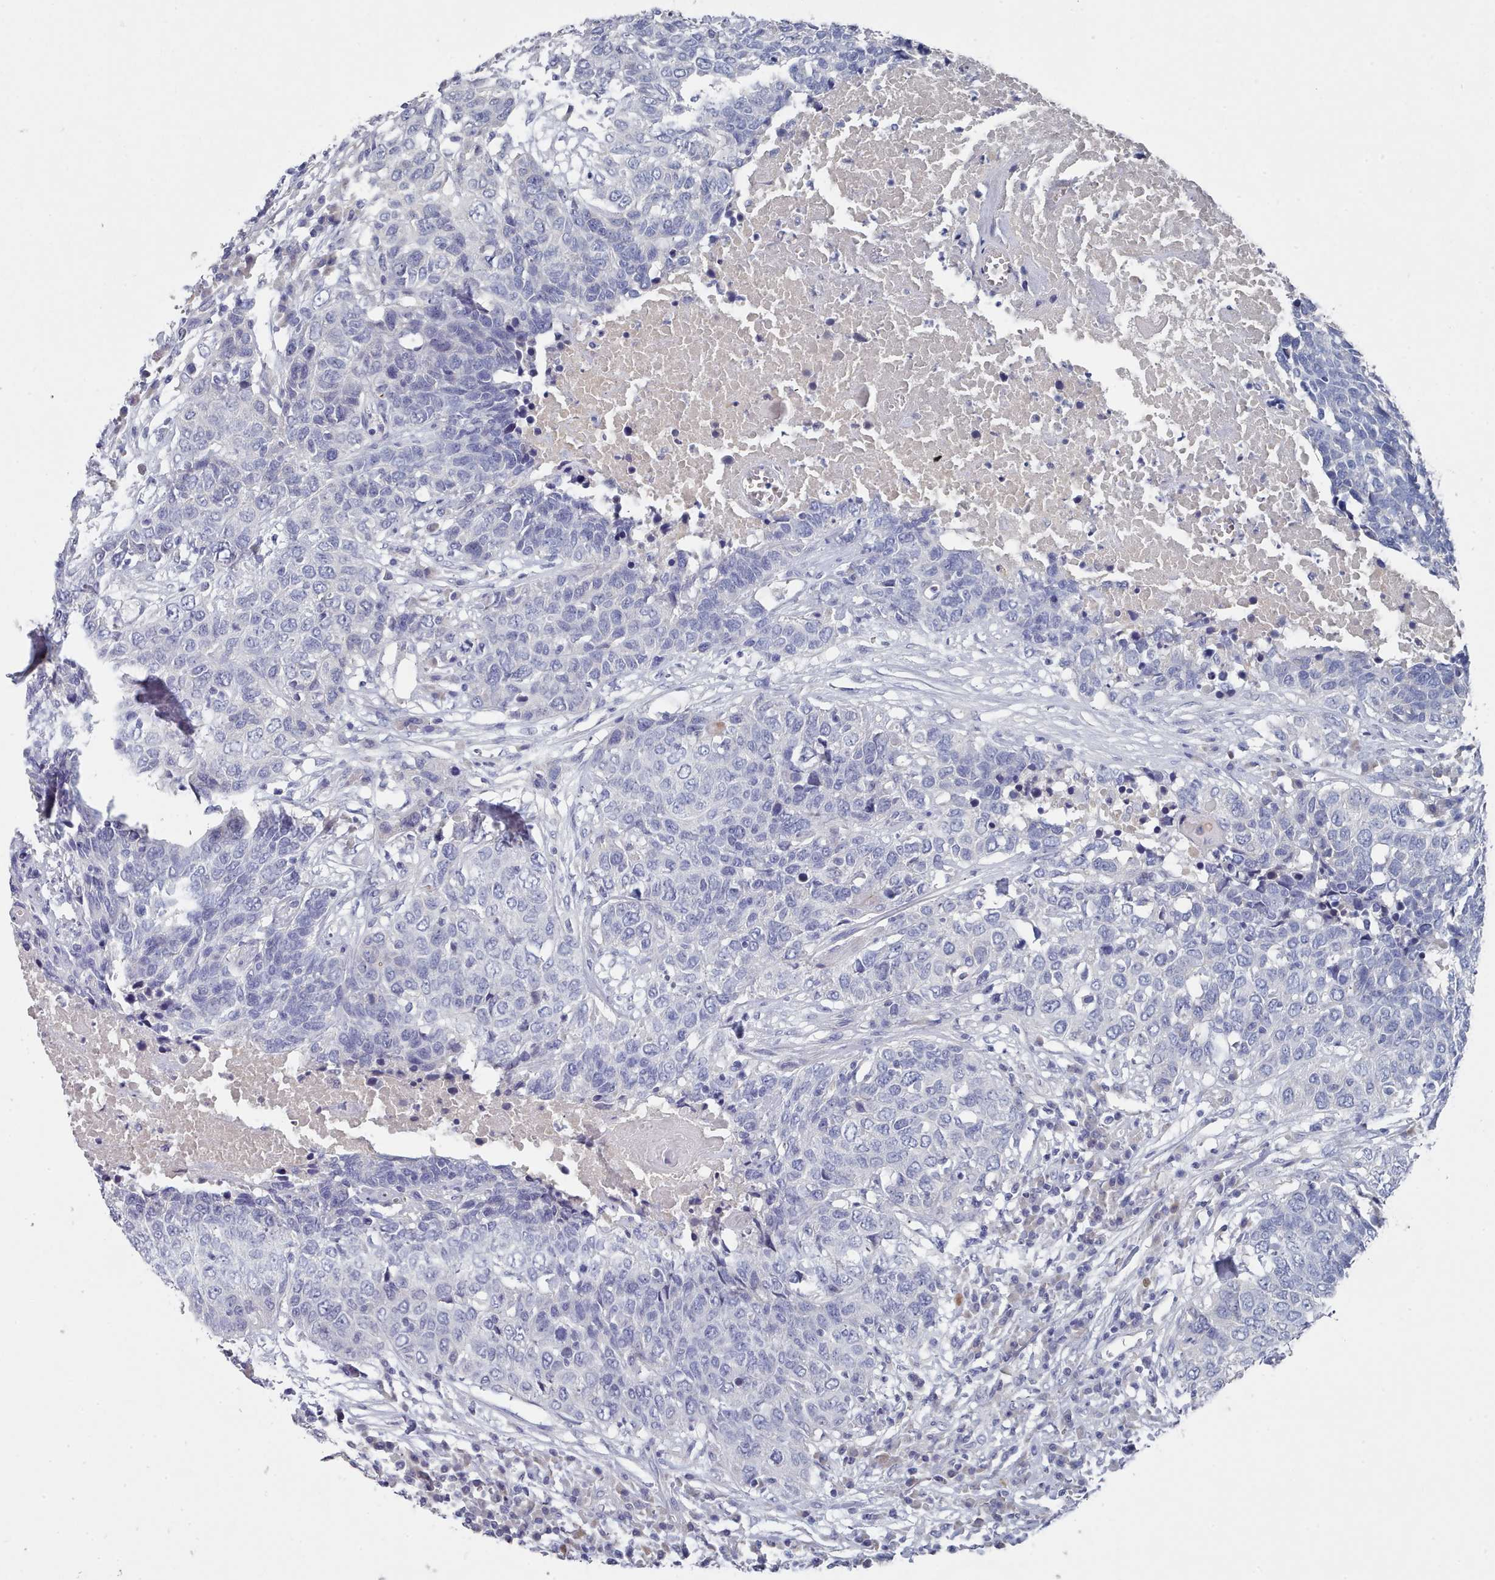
{"staining": {"intensity": "negative", "quantity": "none", "location": "none"}, "tissue": "head and neck cancer", "cell_type": "Tumor cells", "image_type": "cancer", "snomed": [{"axis": "morphology", "description": "Squamous cell carcinoma, NOS"}, {"axis": "topography", "description": "Head-Neck"}], "caption": "Immunohistochemistry (IHC) histopathology image of neoplastic tissue: human head and neck cancer stained with DAB (3,3'-diaminobenzidine) shows no significant protein staining in tumor cells.", "gene": "ACAD11", "patient": {"sex": "male", "age": 66}}